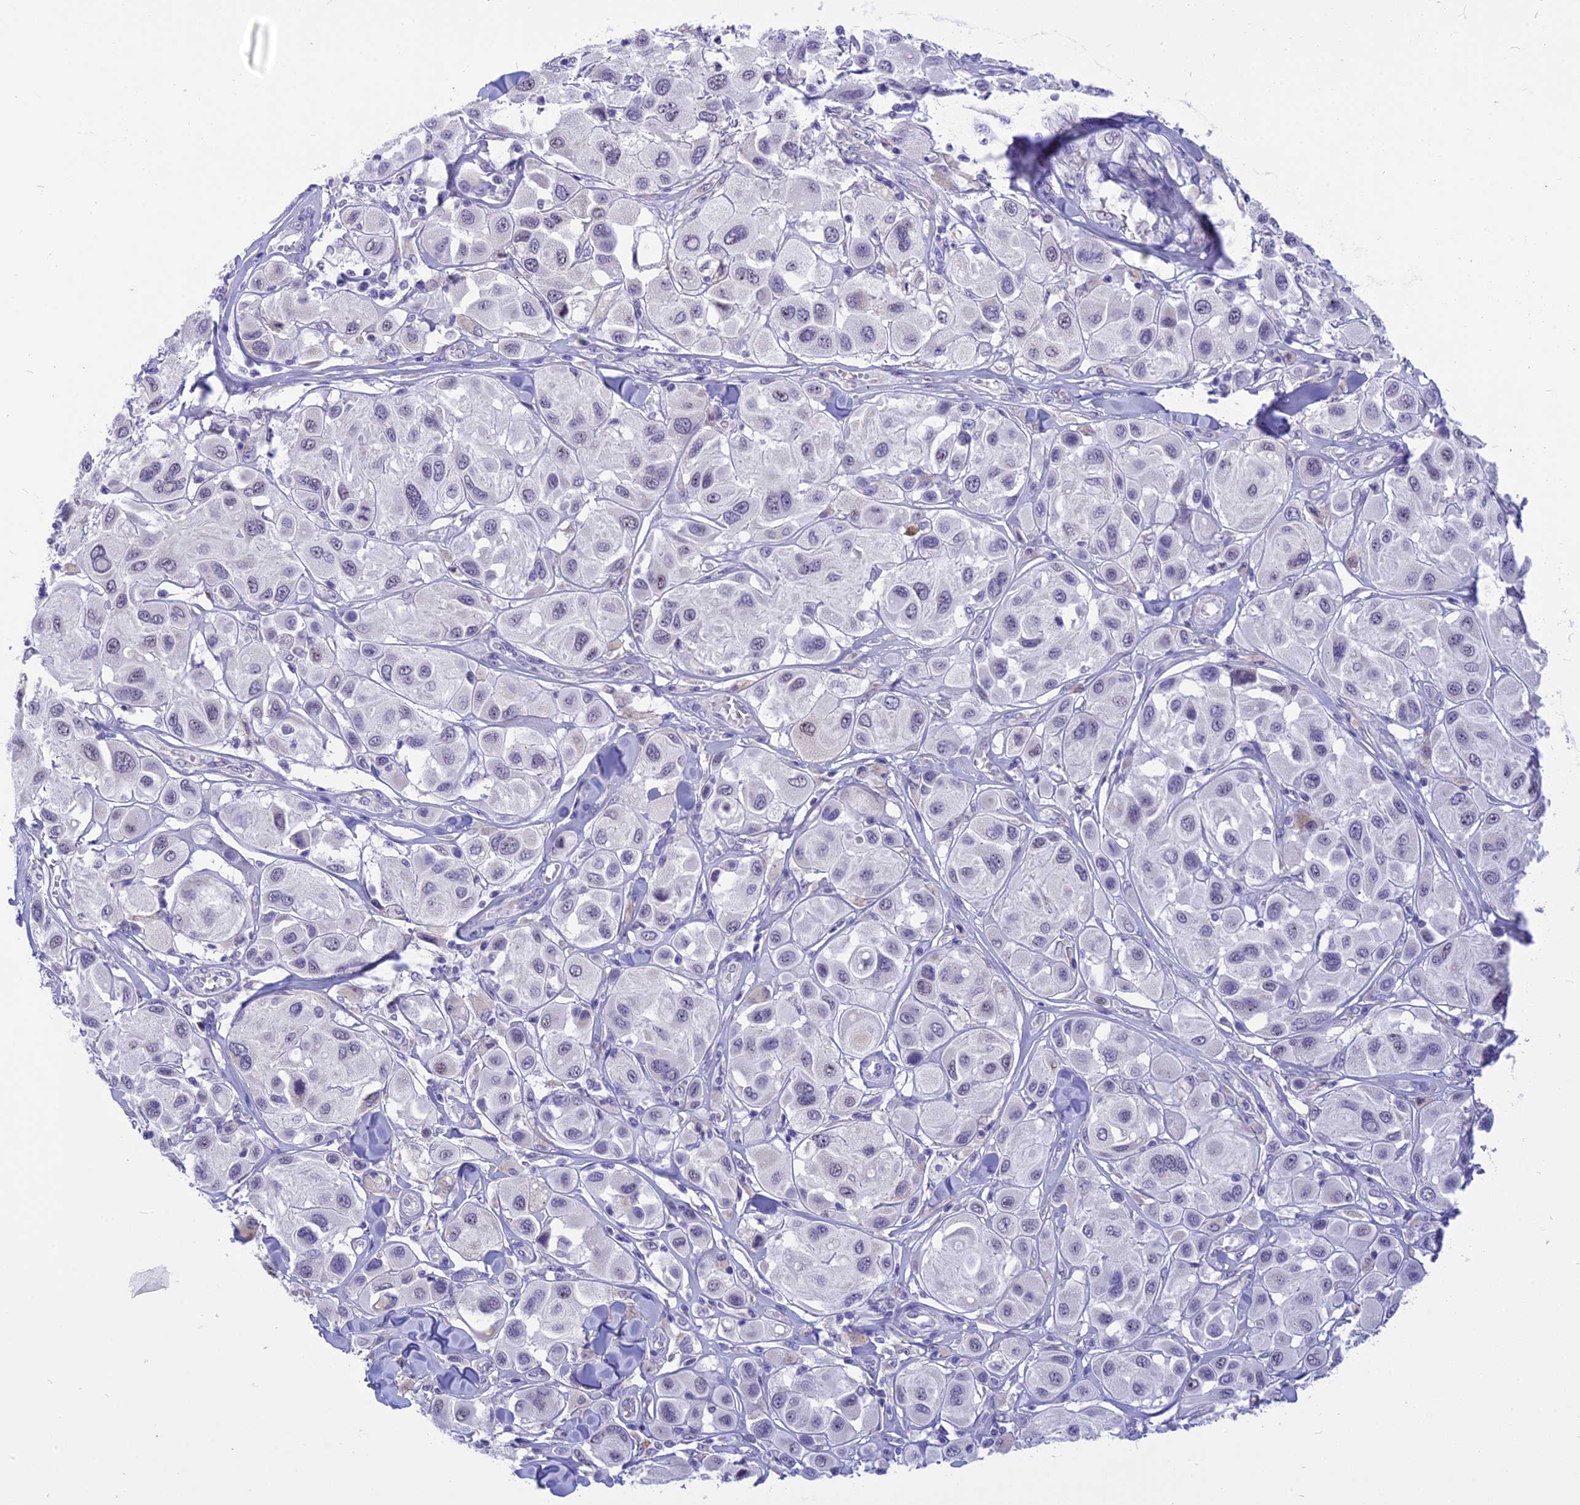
{"staining": {"intensity": "weak", "quantity": "<25%", "location": "nuclear"}, "tissue": "melanoma", "cell_type": "Tumor cells", "image_type": "cancer", "snomed": [{"axis": "morphology", "description": "Malignant melanoma, Metastatic site"}, {"axis": "topography", "description": "Skin"}], "caption": "Protein analysis of malignant melanoma (metastatic site) exhibits no significant staining in tumor cells.", "gene": "CMSS1", "patient": {"sex": "male", "age": 41}}